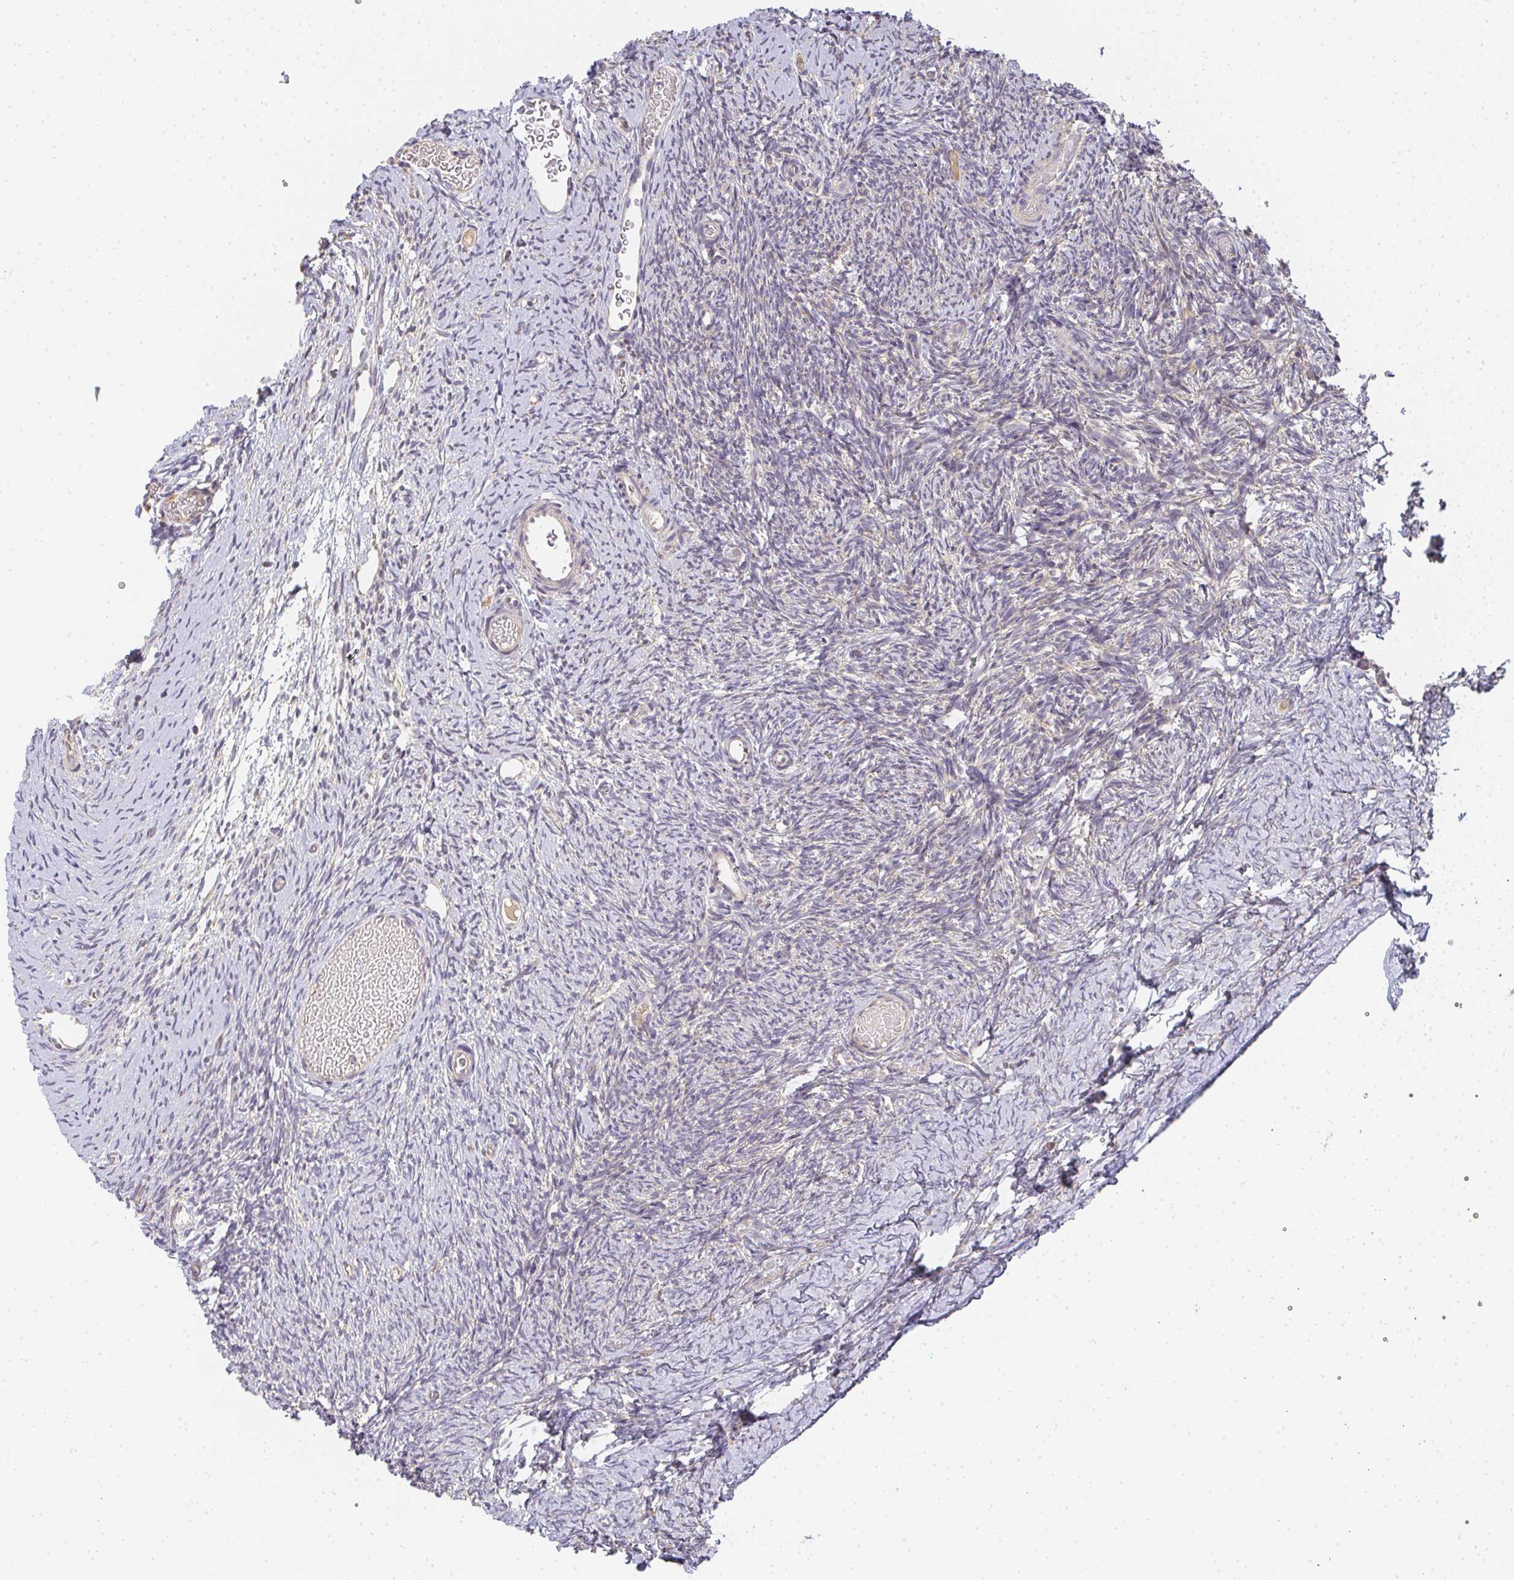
{"staining": {"intensity": "weak", "quantity": "<25%", "location": "cytoplasmic/membranous"}, "tissue": "ovary", "cell_type": "Ovarian stroma cells", "image_type": "normal", "snomed": [{"axis": "morphology", "description": "Normal tissue, NOS"}, {"axis": "topography", "description": "Ovary"}], "caption": "Immunohistochemistry (IHC) micrograph of benign ovary: human ovary stained with DAB shows no significant protein expression in ovarian stroma cells. (DAB immunohistochemistry, high magnification).", "gene": "SLC35B3", "patient": {"sex": "female", "age": 39}}